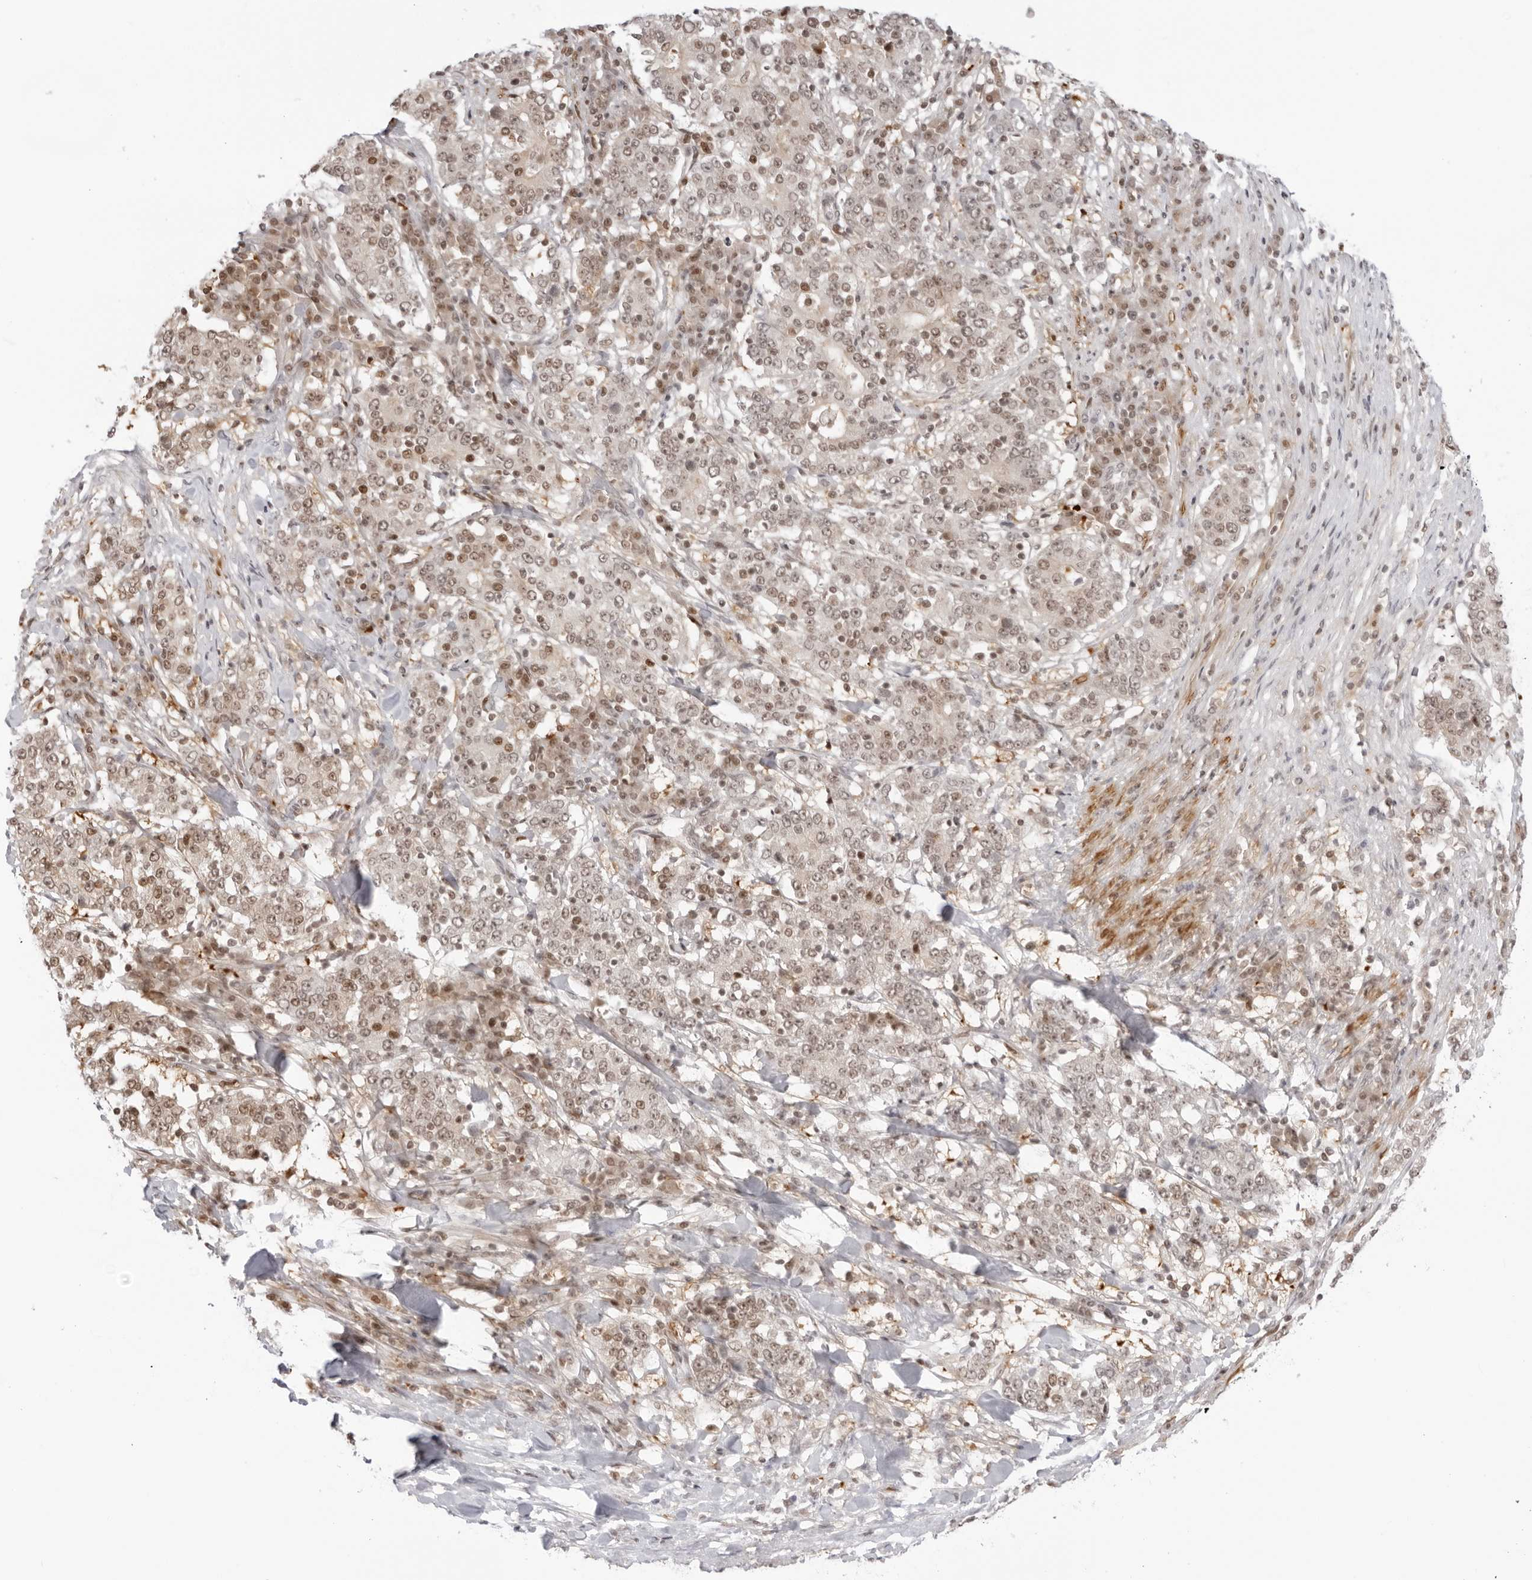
{"staining": {"intensity": "moderate", "quantity": "25%-75%", "location": "nuclear"}, "tissue": "stomach cancer", "cell_type": "Tumor cells", "image_type": "cancer", "snomed": [{"axis": "morphology", "description": "Adenocarcinoma, NOS"}, {"axis": "topography", "description": "Stomach"}], "caption": "Immunohistochemistry (IHC) (DAB) staining of human stomach cancer (adenocarcinoma) exhibits moderate nuclear protein positivity in about 25%-75% of tumor cells.", "gene": "RNF146", "patient": {"sex": "male", "age": 59}}